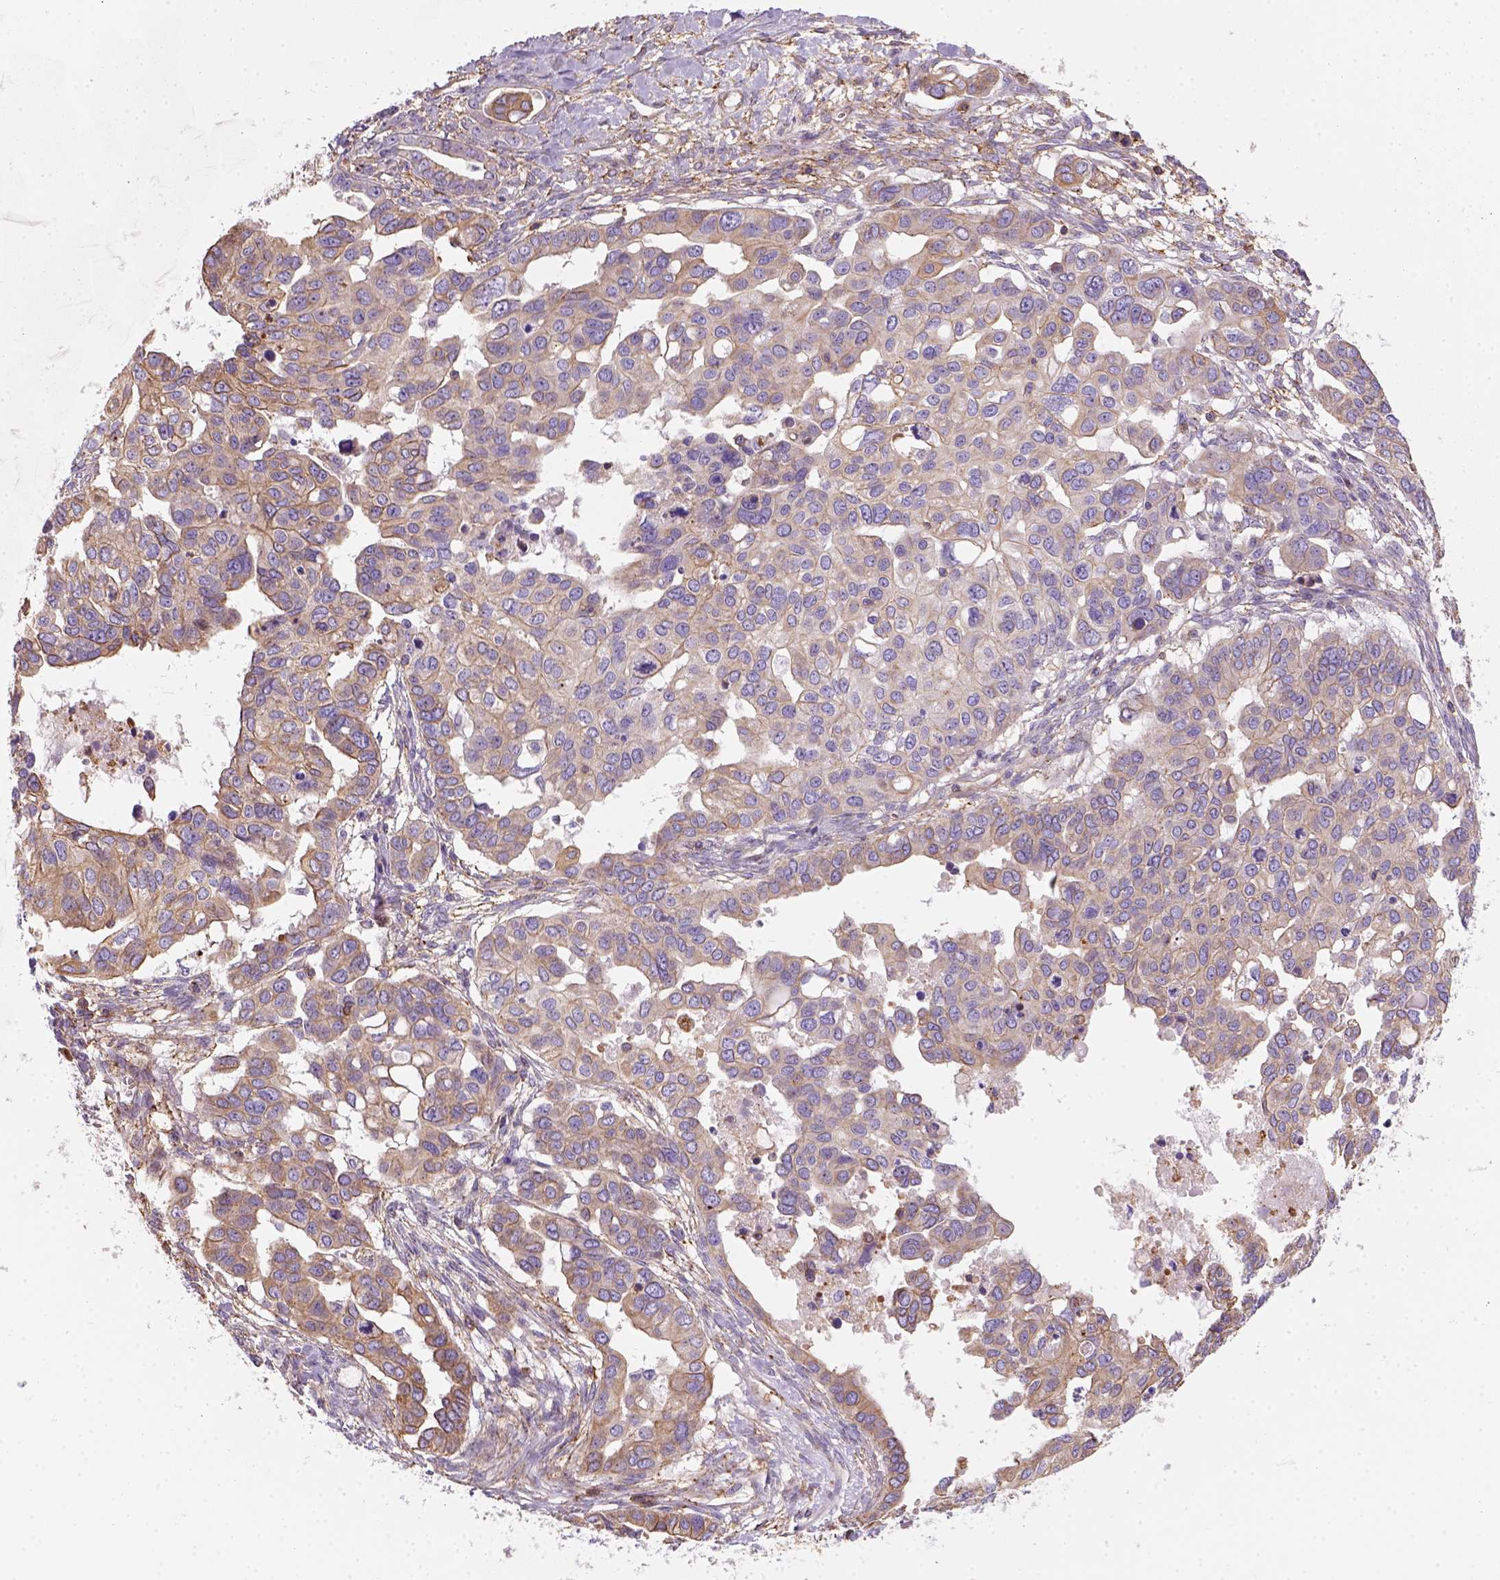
{"staining": {"intensity": "moderate", "quantity": ">75%", "location": "cytoplasmic/membranous"}, "tissue": "ovarian cancer", "cell_type": "Tumor cells", "image_type": "cancer", "snomed": [{"axis": "morphology", "description": "Carcinoma, endometroid"}, {"axis": "topography", "description": "Ovary"}], "caption": "An immunohistochemistry micrograph of tumor tissue is shown. Protein staining in brown shows moderate cytoplasmic/membranous positivity in ovarian endometroid carcinoma within tumor cells.", "gene": "GPRC5D", "patient": {"sex": "female", "age": 78}}